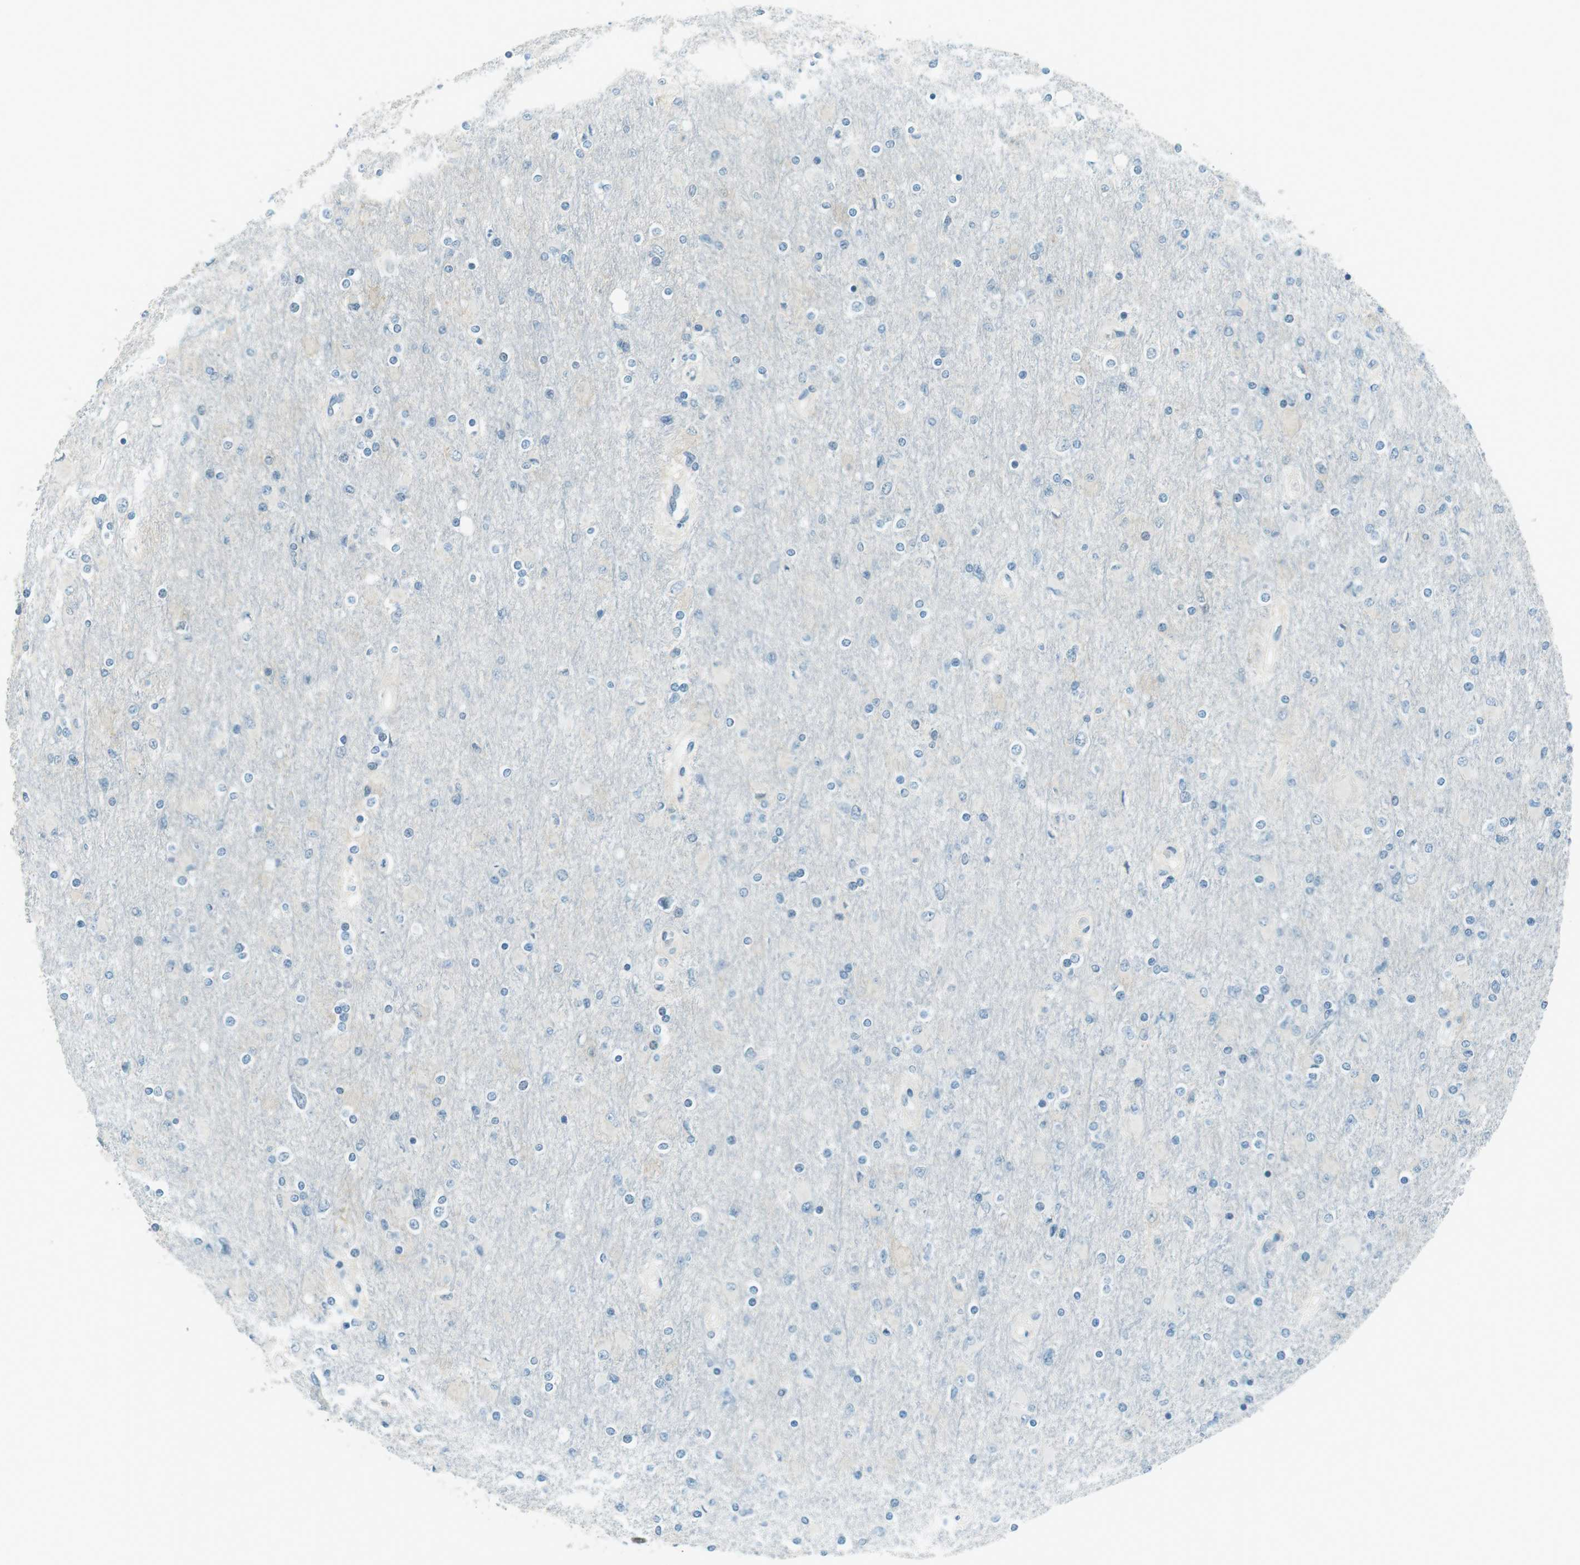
{"staining": {"intensity": "negative", "quantity": "none", "location": "none"}, "tissue": "glioma", "cell_type": "Tumor cells", "image_type": "cancer", "snomed": [{"axis": "morphology", "description": "Glioma, malignant, High grade"}, {"axis": "topography", "description": "Cerebral cortex"}], "caption": "Malignant glioma (high-grade) was stained to show a protein in brown. There is no significant expression in tumor cells. (DAB (3,3'-diaminobenzidine) immunohistochemistry (IHC), high magnification).", "gene": "PJA1", "patient": {"sex": "female", "age": 36}}